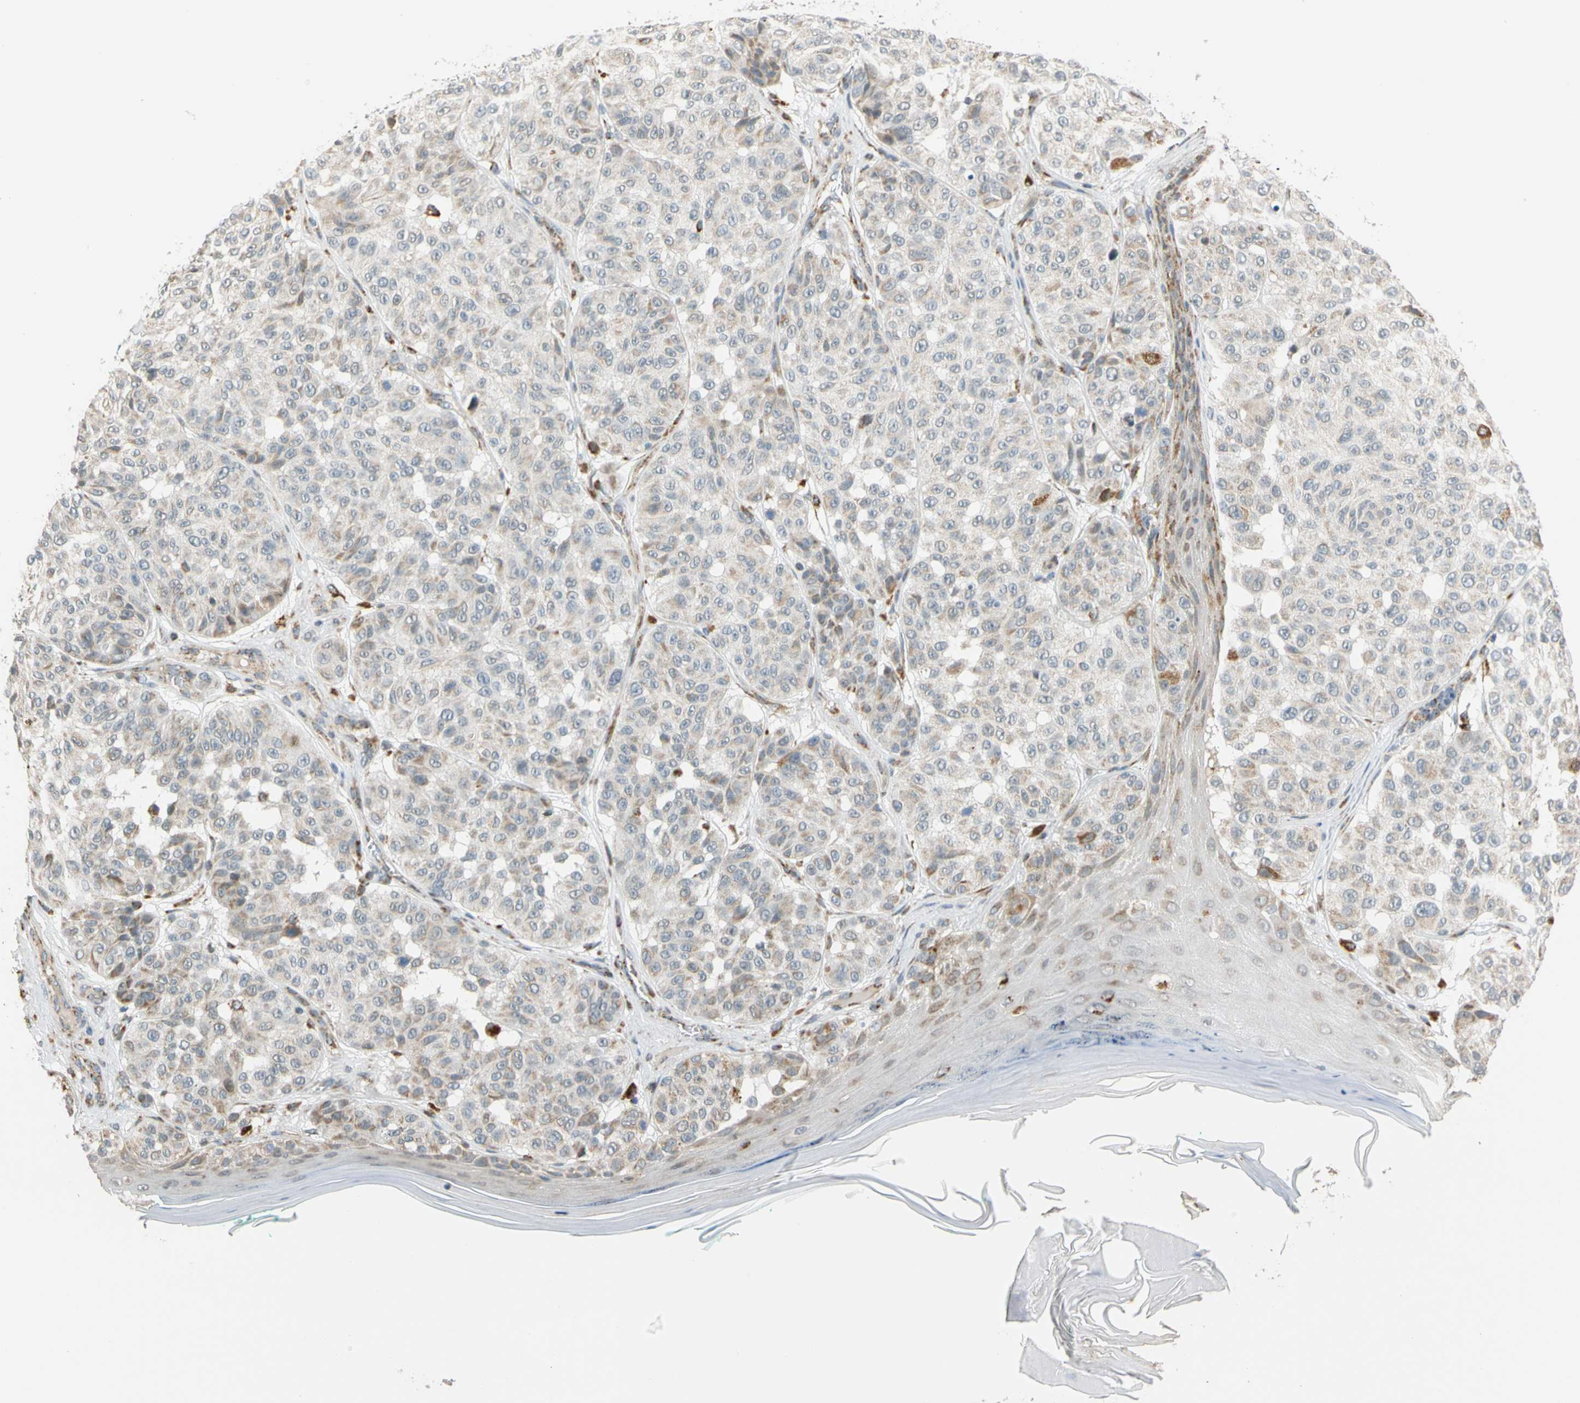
{"staining": {"intensity": "weak", "quantity": "<25%", "location": "cytoplasmic/membranous"}, "tissue": "melanoma", "cell_type": "Tumor cells", "image_type": "cancer", "snomed": [{"axis": "morphology", "description": "Malignant melanoma, NOS"}, {"axis": "topography", "description": "Skin"}], "caption": "Immunohistochemistry histopathology image of human malignant melanoma stained for a protein (brown), which exhibits no expression in tumor cells. The staining is performed using DAB brown chromogen with nuclei counter-stained in using hematoxylin.", "gene": "SFXN3", "patient": {"sex": "female", "age": 46}}